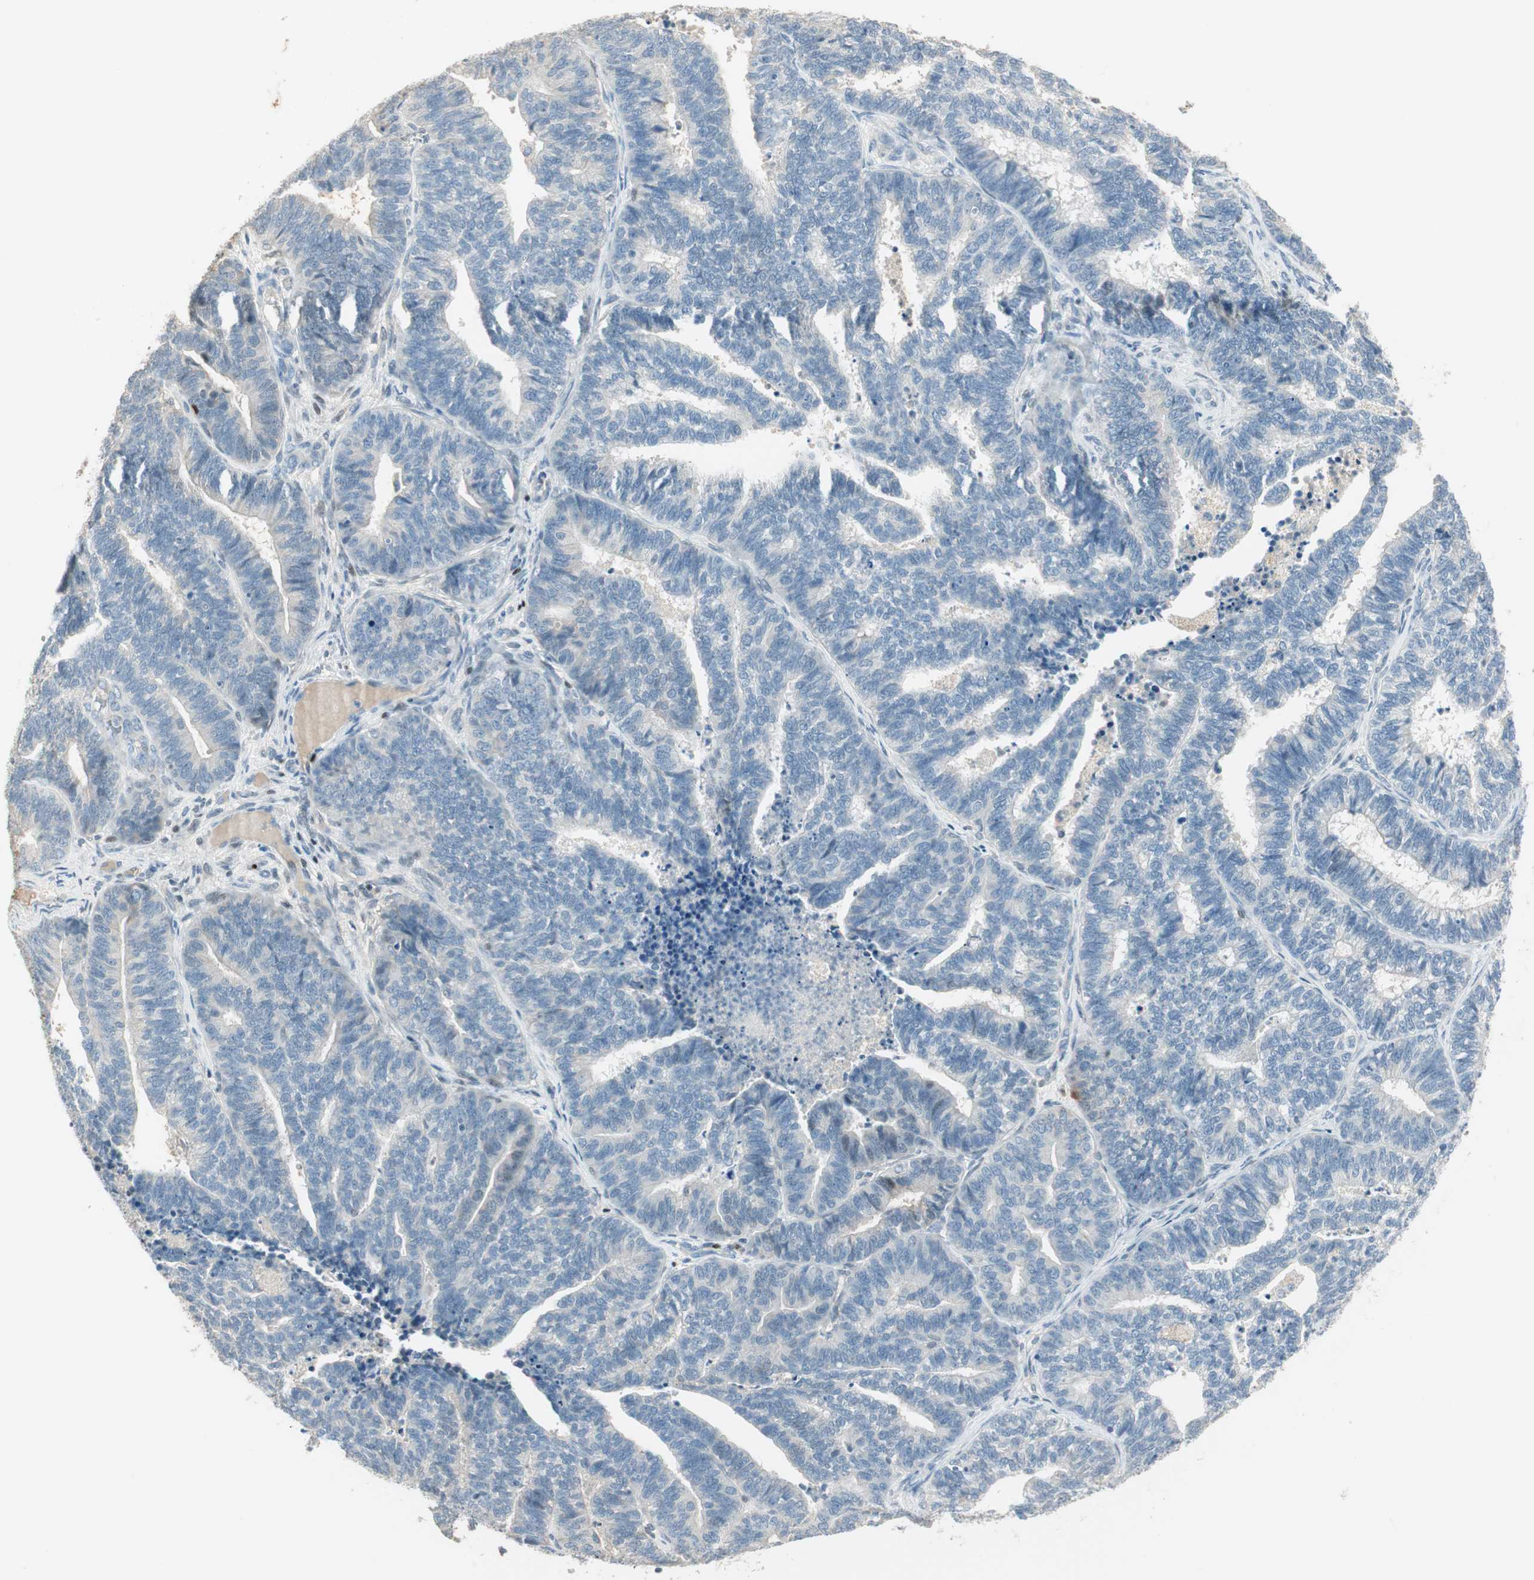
{"staining": {"intensity": "negative", "quantity": "none", "location": "none"}, "tissue": "endometrial cancer", "cell_type": "Tumor cells", "image_type": "cancer", "snomed": [{"axis": "morphology", "description": "Adenocarcinoma, NOS"}, {"axis": "topography", "description": "Endometrium"}], "caption": "Human endometrial cancer stained for a protein using immunohistochemistry (IHC) demonstrates no expression in tumor cells.", "gene": "RUNX2", "patient": {"sex": "female", "age": 70}}